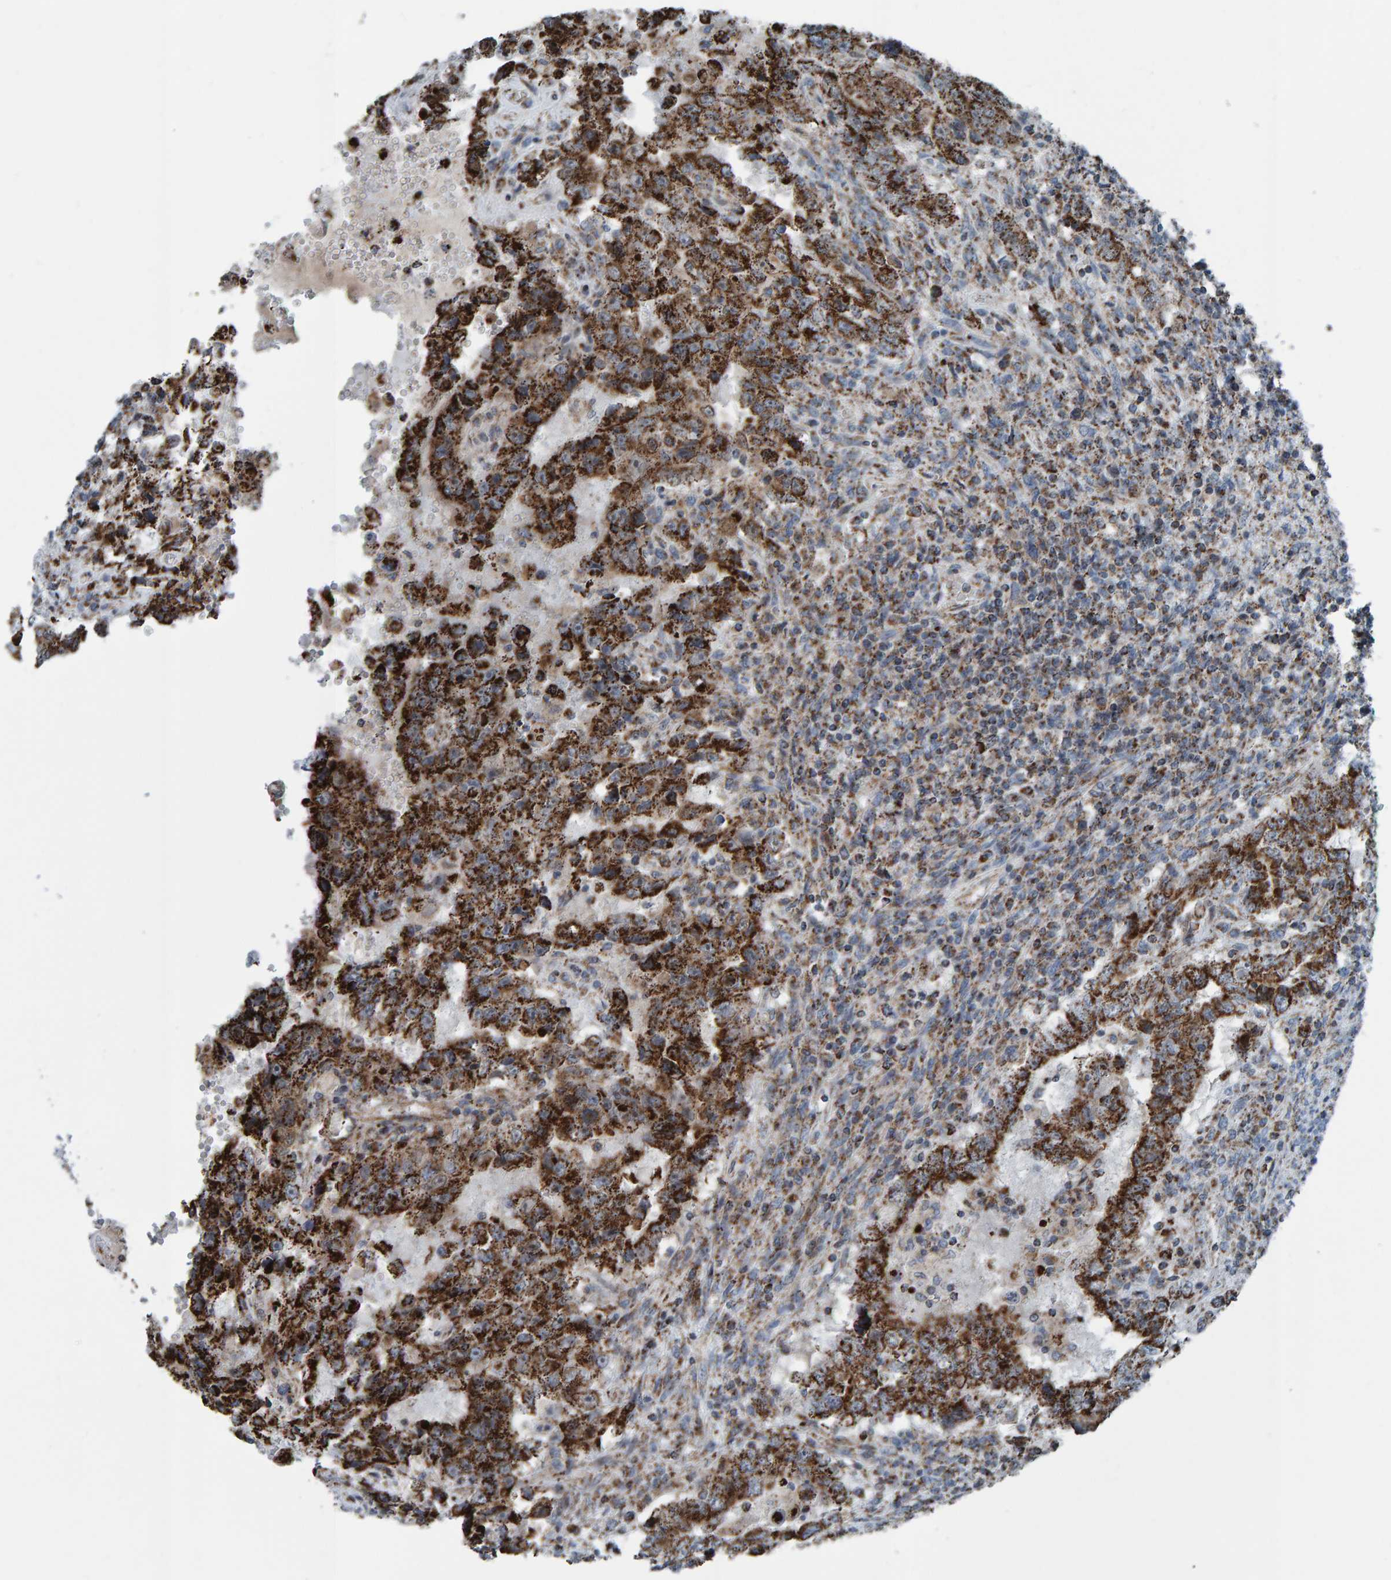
{"staining": {"intensity": "strong", "quantity": ">75%", "location": "cytoplasmic/membranous"}, "tissue": "testis cancer", "cell_type": "Tumor cells", "image_type": "cancer", "snomed": [{"axis": "morphology", "description": "Carcinoma, Embryonal, NOS"}, {"axis": "topography", "description": "Testis"}], "caption": "Immunohistochemical staining of testis embryonal carcinoma reveals high levels of strong cytoplasmic/membranous positivity in approximately >75% of tumor cells. The protein is stained brown, and the nuclei are stained in blue (DAB (3,3'-diaminobenzidine) IHC with brightfield microscopy, high magnification).", "gene": "ZNF48", "patient": {"sex": "male", "age": 26}}